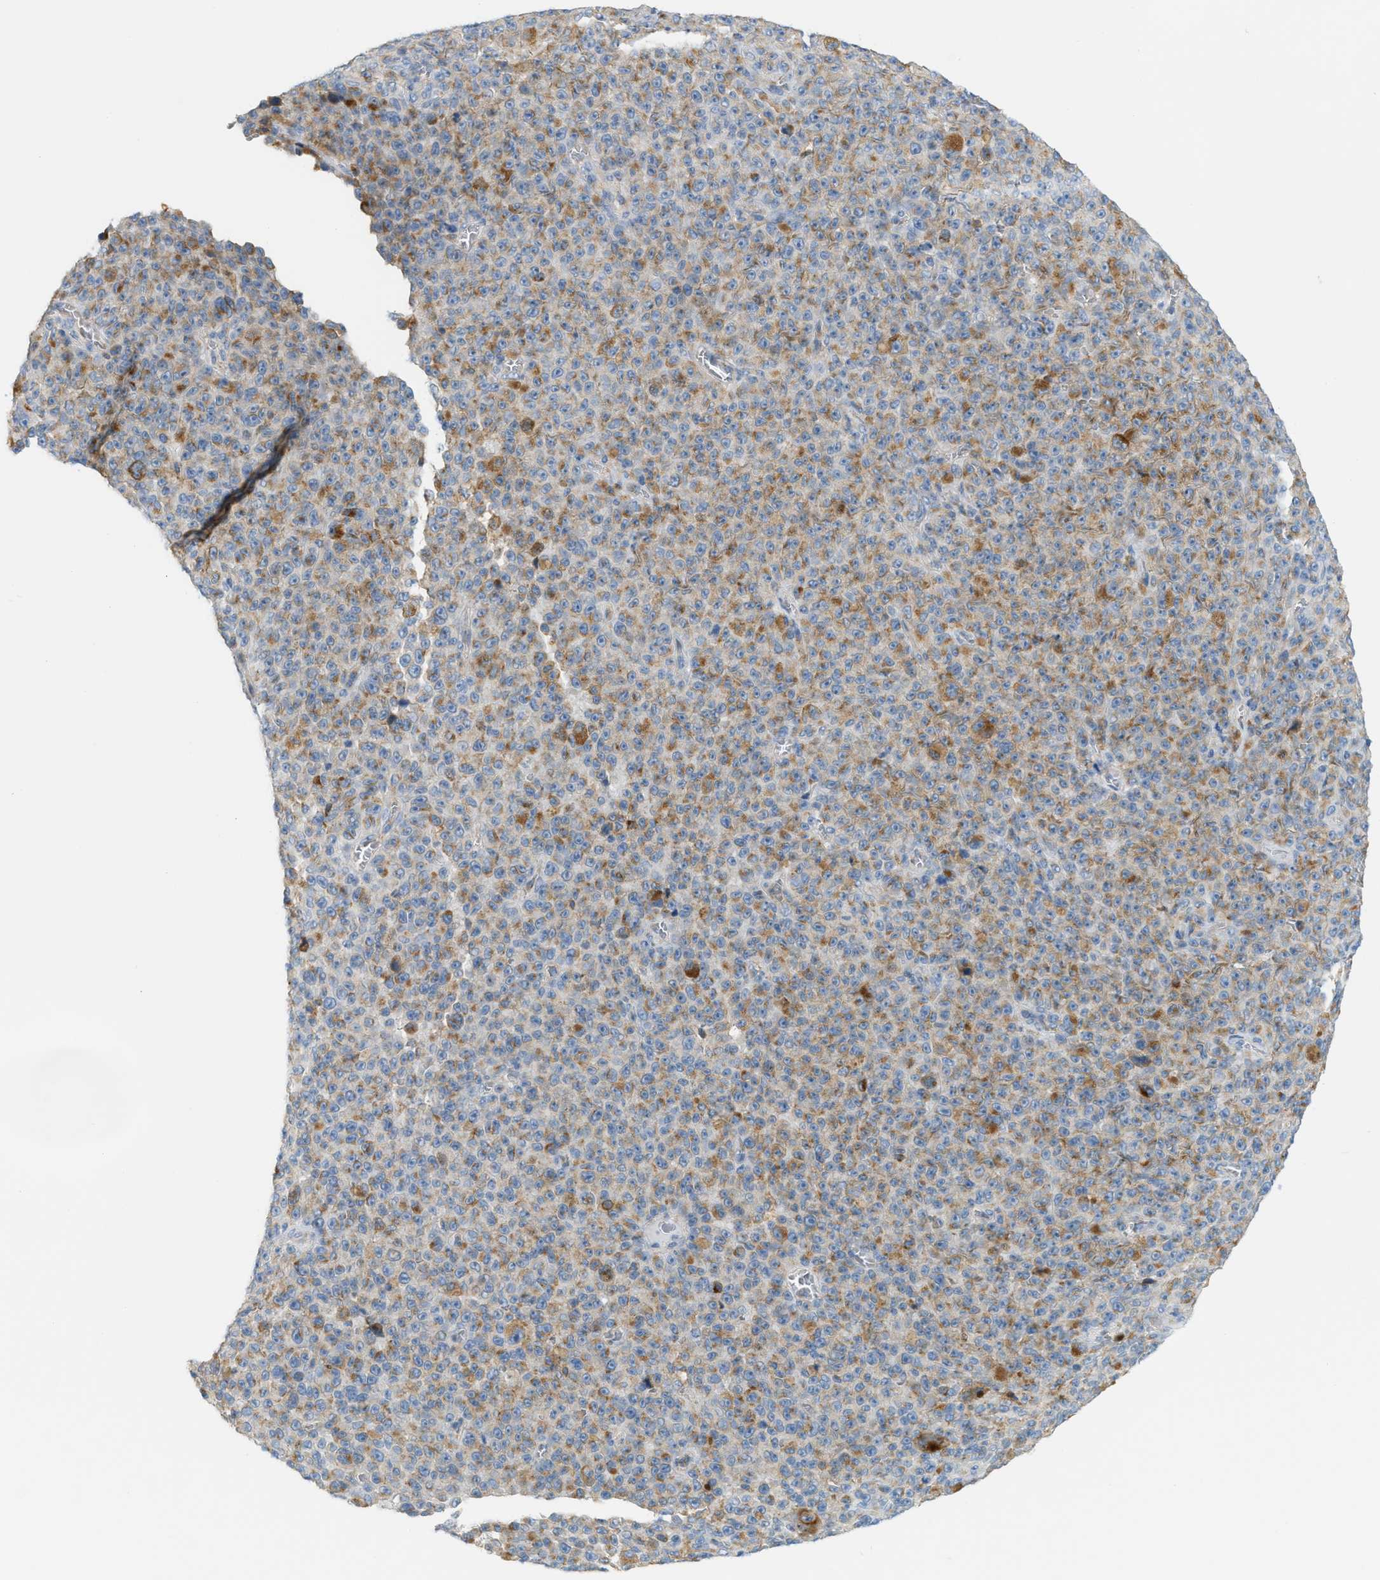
{"staining": {"intensity": "moderate", "quantity": ">75%", "location": "cytoplasmic/membranous"}, "tissue": "melanoma", "cell_type": "Tumor cells", "image_type": "cancer", "snomed": [{"axis": "morphology", "description": "Malignant melanoma, NOS"}, {"axis": "topography", "description": "Skin"}], "caption": "Malignant melanoma tissue demonstrates moderate cytoplasmic/membranous staining in about >75% of tumor cells", "gene": "LMBRD1", "patient": {"sex": "female", "age": 82}}